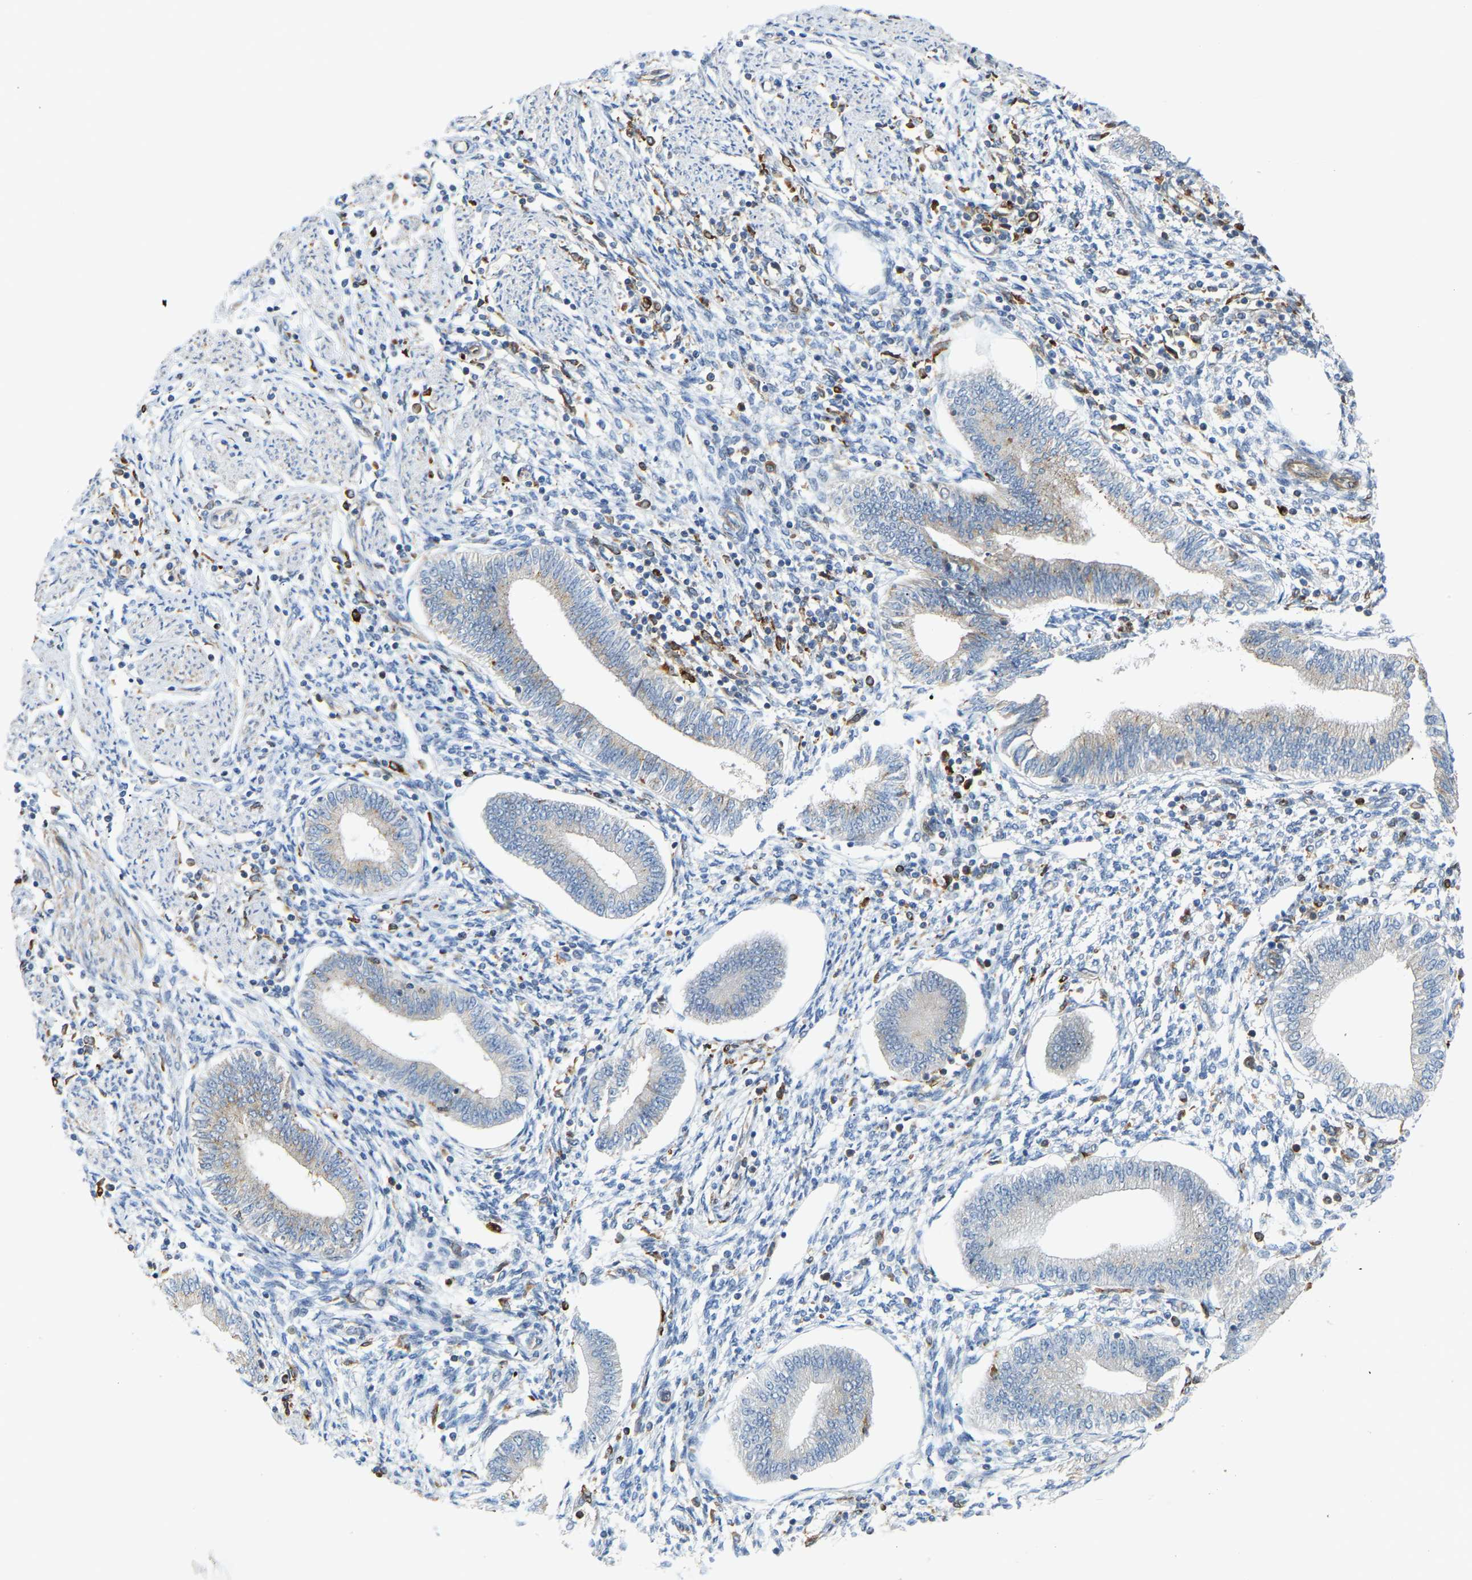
{"staining": {"intensity": "moderate", "quantity": "<25%", "location": "cytoplasmic/membranous"}, "tissue": "endometrium", "cell_type": "Cells in endometrial stroma", "image_type": "normal", "snomed": [{"axis": "morphology", "description": "Normal tissue, NOS"}, {"axis": "topography", "description": "Endometrium"}], "caption": "This histopathology image shows immunohistochemistry (IHC) staining of benign human endometrium, with low moderate cytoplasmic/membranous positivity in approximately <25% of cells in endometrial stroma.", "gene": "PLCG2", "patient": {"sex": "female", "age": 50}}